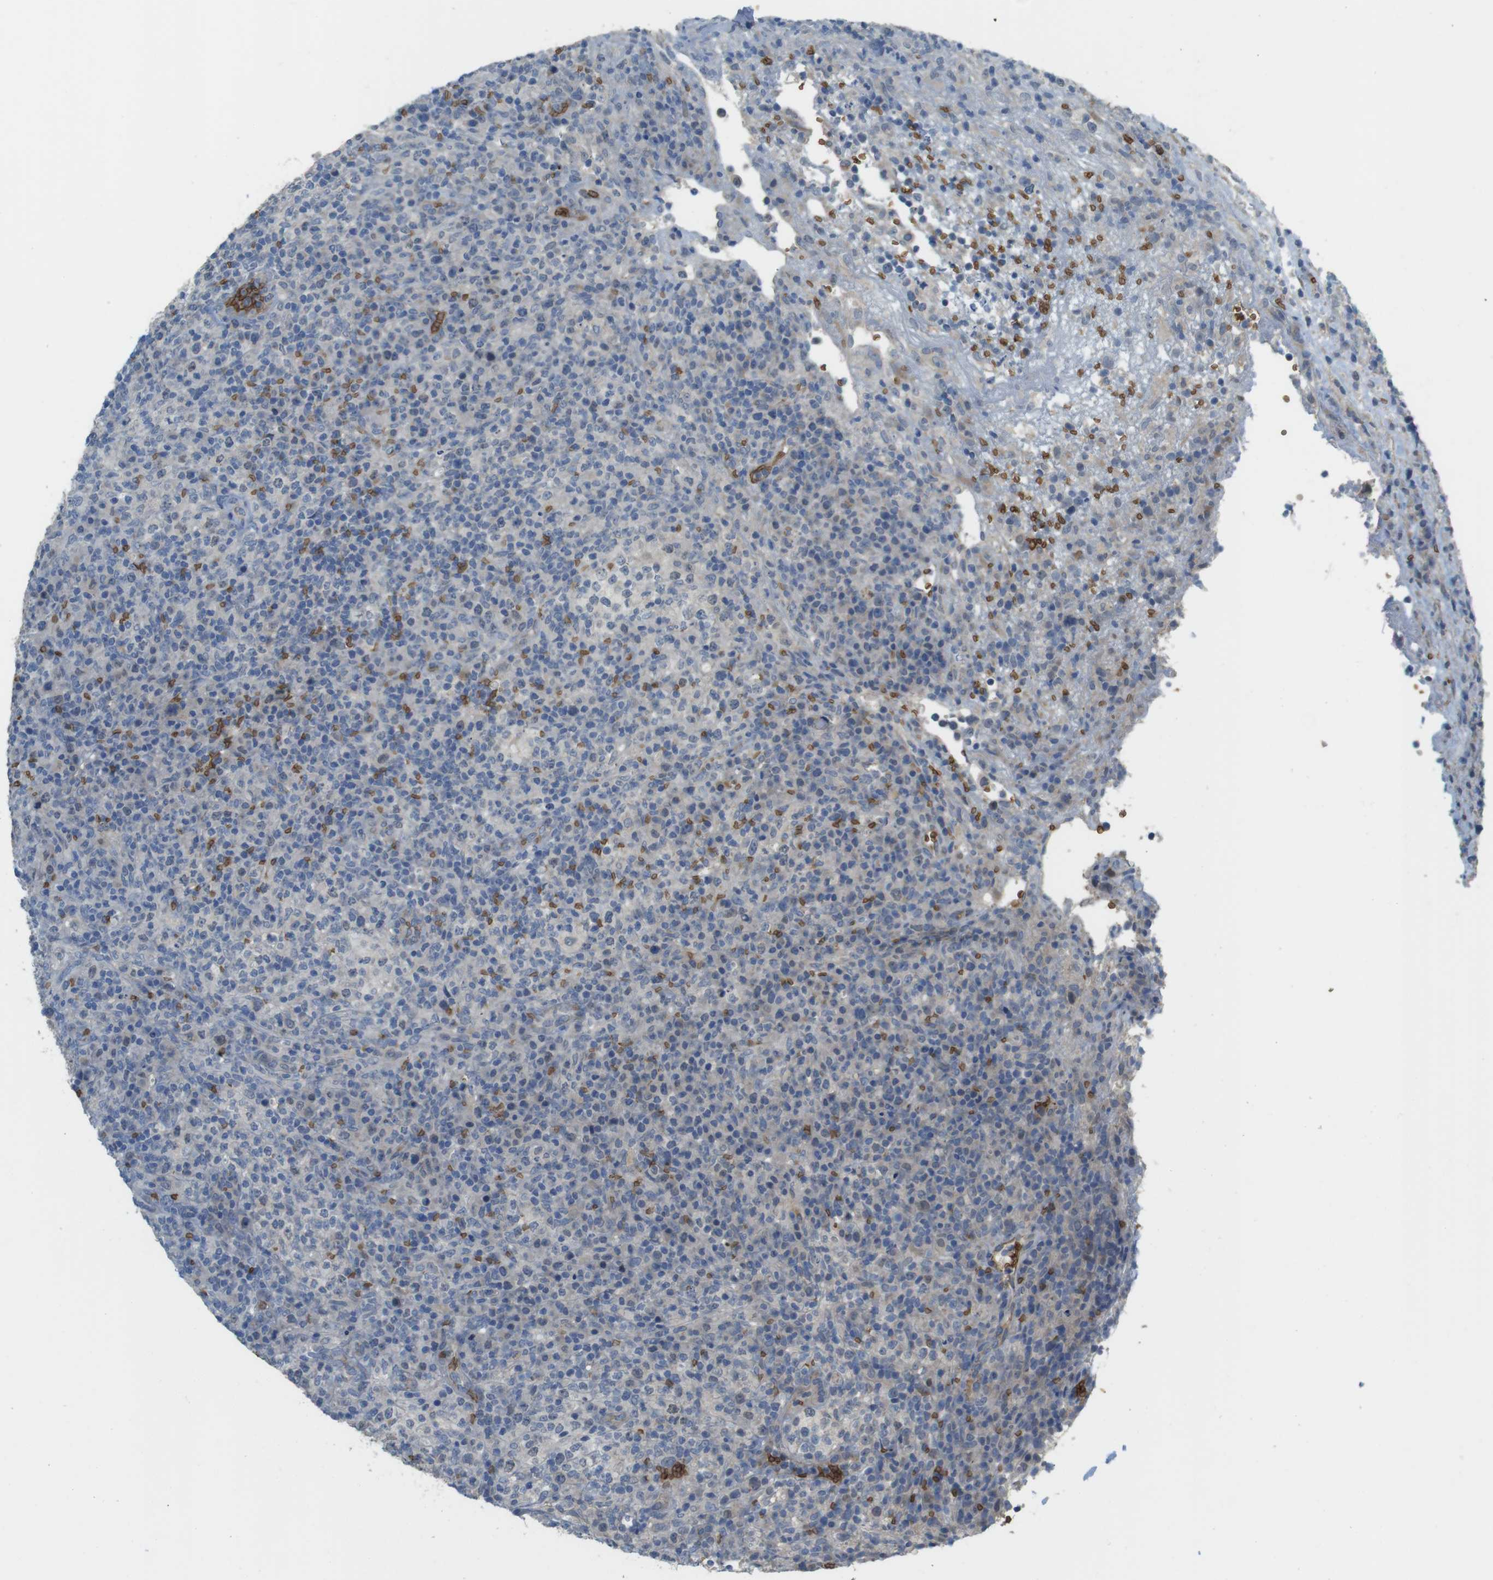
{"staining": {"intensity": "weak", "quantity": "<25%", "location": "cytoplasmic/membranous"}, "tissue": "lymphoma", "cell_type": "Tumor cells", "image_type": "cancer", "snomed": [{"axis": "morphology", "description": "Malignant lymphoma, non-Hodgkin's type, High grade"}, {"axis": "topography", "description": "Lymph node"}], "caption": "The image reveals no staining of tumor cells in high-grade malignant lymphoma, non-Hodgkin's type.", "gene": "GYPA", "patient": {"sex": "female", "age": 76}}